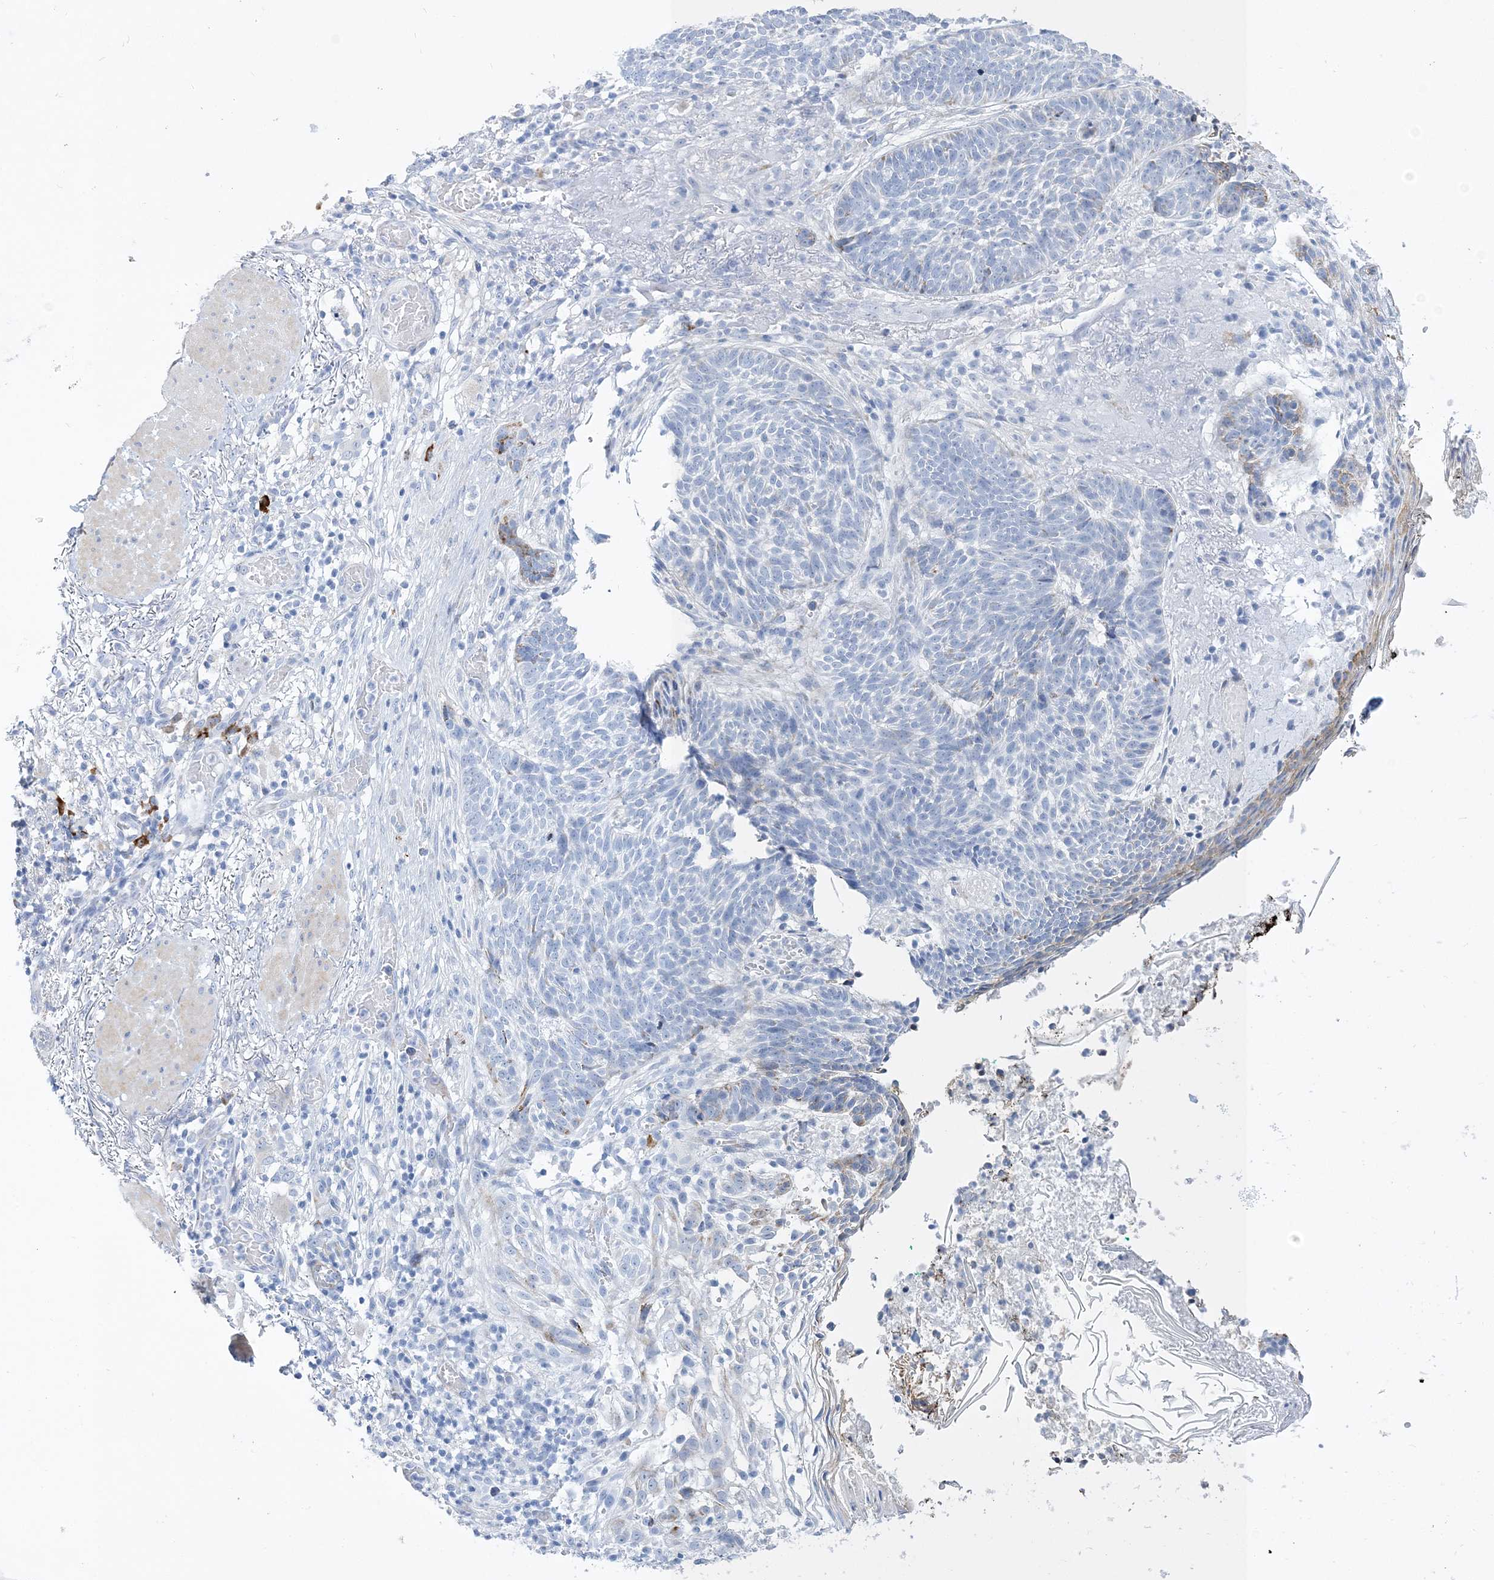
{"staining": {"intensity": "negative", "quantity": "none", "location": "none"}, "tissue": "skin cancer", "cell_type": "Tumor cells", "image_type": "cancer", "snomed": [{"axis": "morphology", "description": "Normal tissue, NOS"}, {"axis": "morphology", "description": "Basal cell carcinoma"}, {"axis": "topography", "description": "Skin"}], "caption": "Tumor cells show no significant expression in skin cancer (basal cell carcinoma).", "gene": "TSPYL6", "patient": {"sex": "male", "age": 64}}